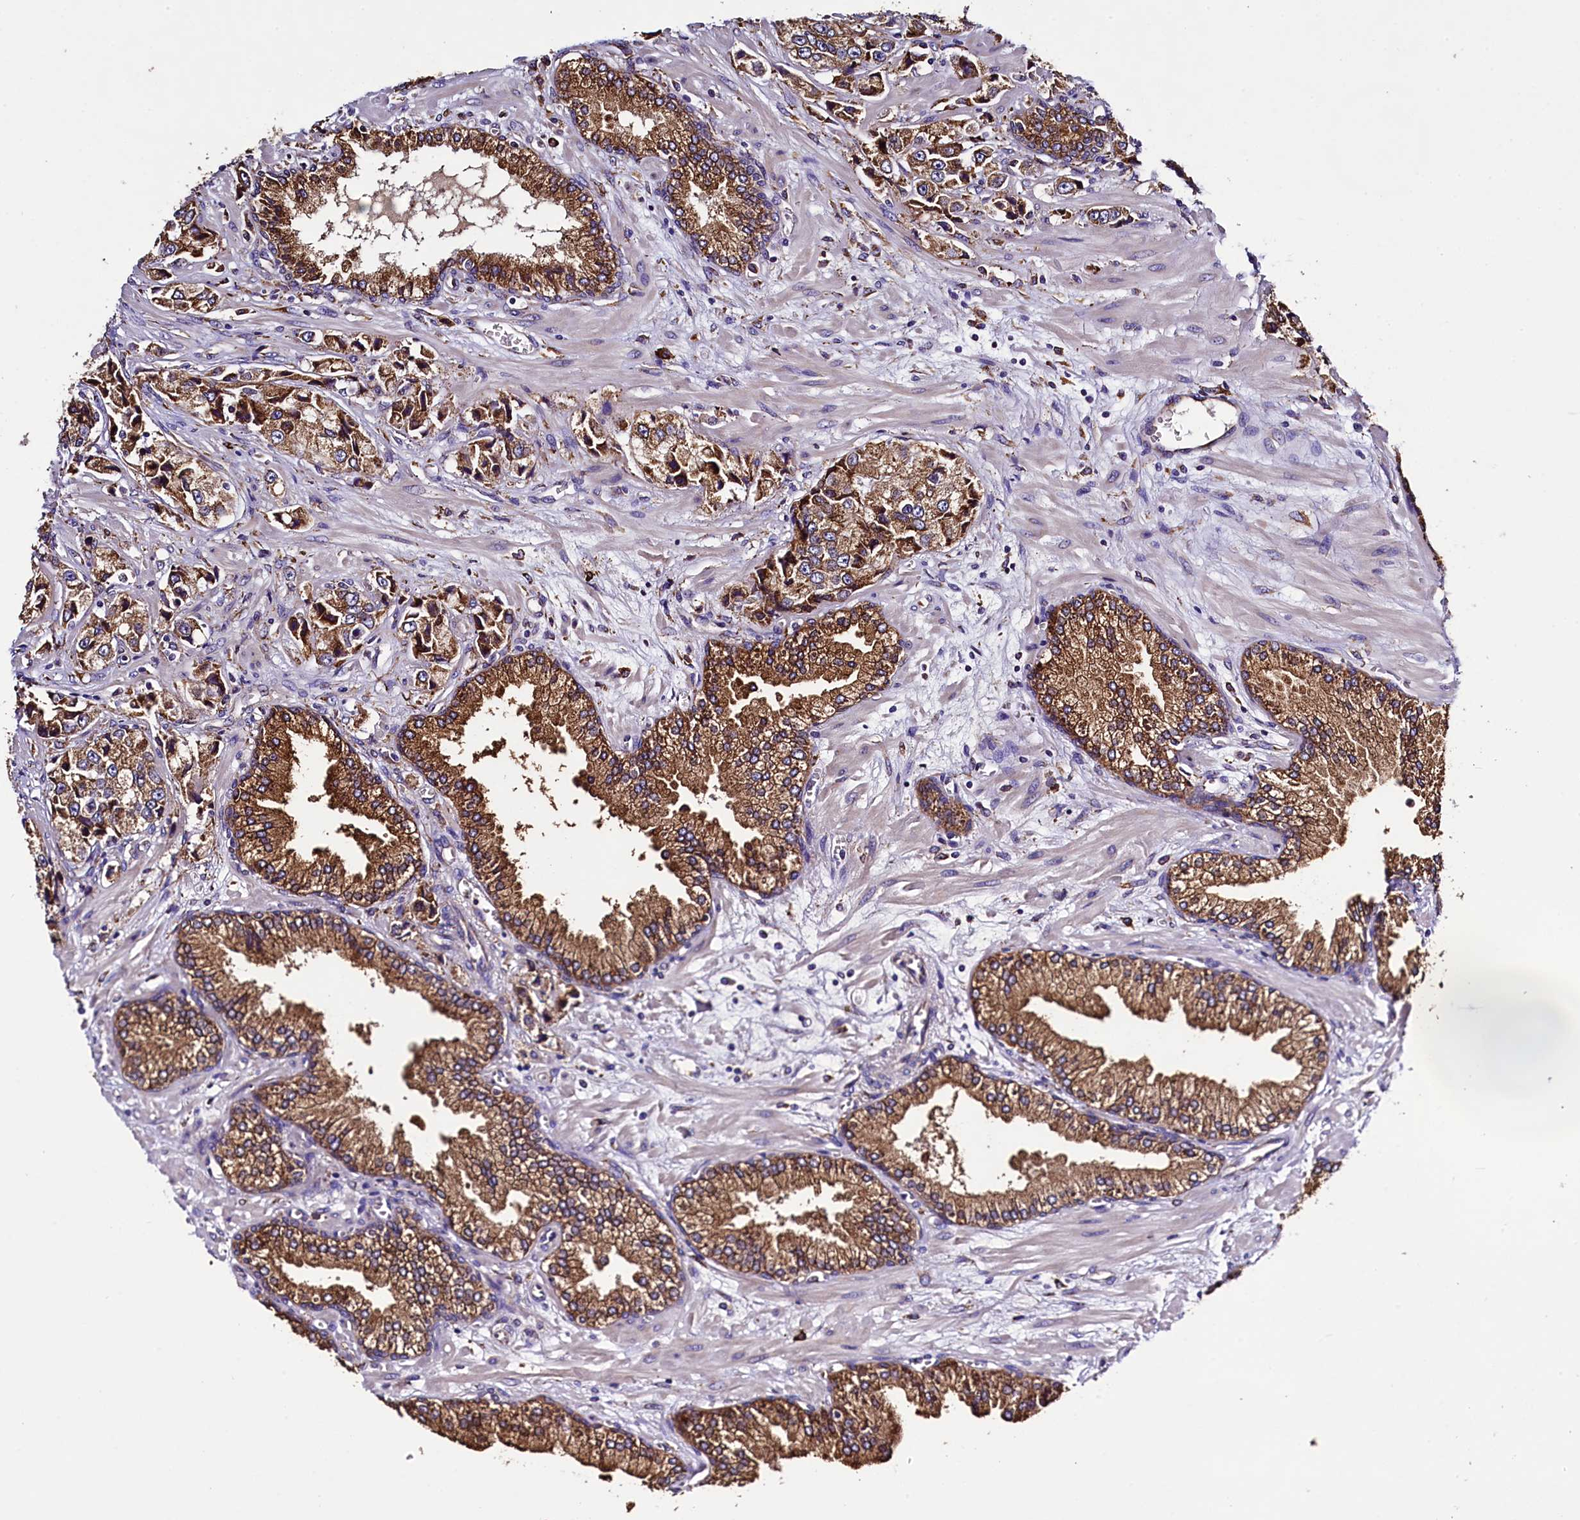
{"staining": {"intensity": "moderate", "quantity": ">75%", "location": "cytoplasmic/membranous"}, "tissue": "prostate cancer", "cell_type": "Tumor cells", "image_type": "cancer", "snomed": [{"axis": "morphology", "description": "Adenocarcinoma, High grade"}, {"axis": "topography", "description": "Prostate"}], "caption": "Immunohistochemistry photomicrograph of prostate cancer (high-grade adenocarcinoma) stained for a protein (brown), which shows medium levels of moderate cytoplasmic/membranous staining in approximately >75% of tumor cells.", "gene": "CAPS2", "patient": {"sex": "male", "age": 74}}